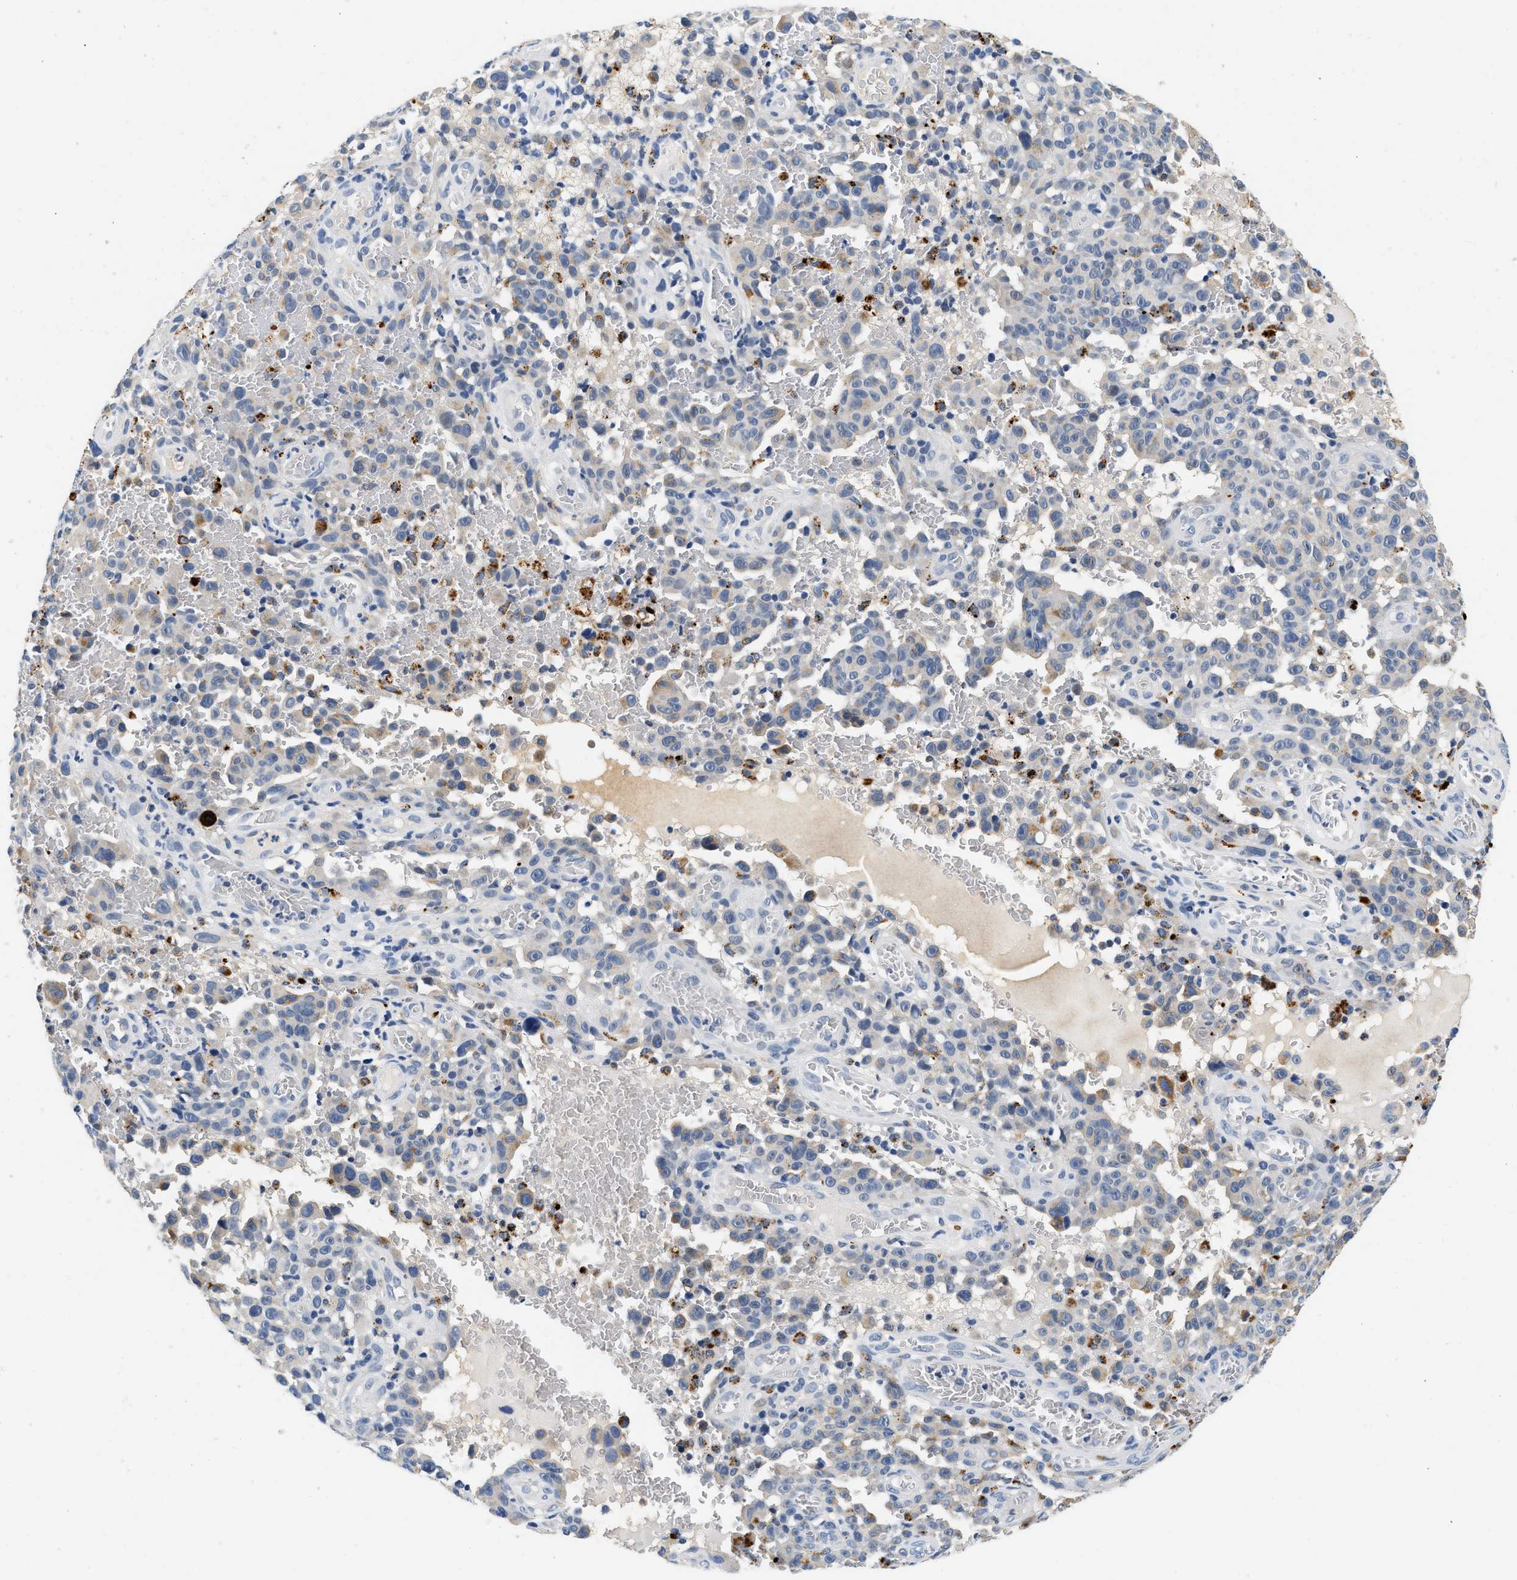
{"staining": {"intensity": "weak", "quantity": "<25%", "location": "cytoplasmic/membranous"}, "tissue": "melanoma", "cell_type": "Tumor cells", "image_type": "cancer", "snomed": [{"axis": "morphology", "description": "Malignant melanoma, NOS"}, {"axis": "topography", "description": "Skin"}], "caption": "Malignant melanoma stained for a protein using immunohistochemistry exhibits no positivity tumor cells.", "gene": "MED22", "patient": {"sex": "female", "age": 82}}